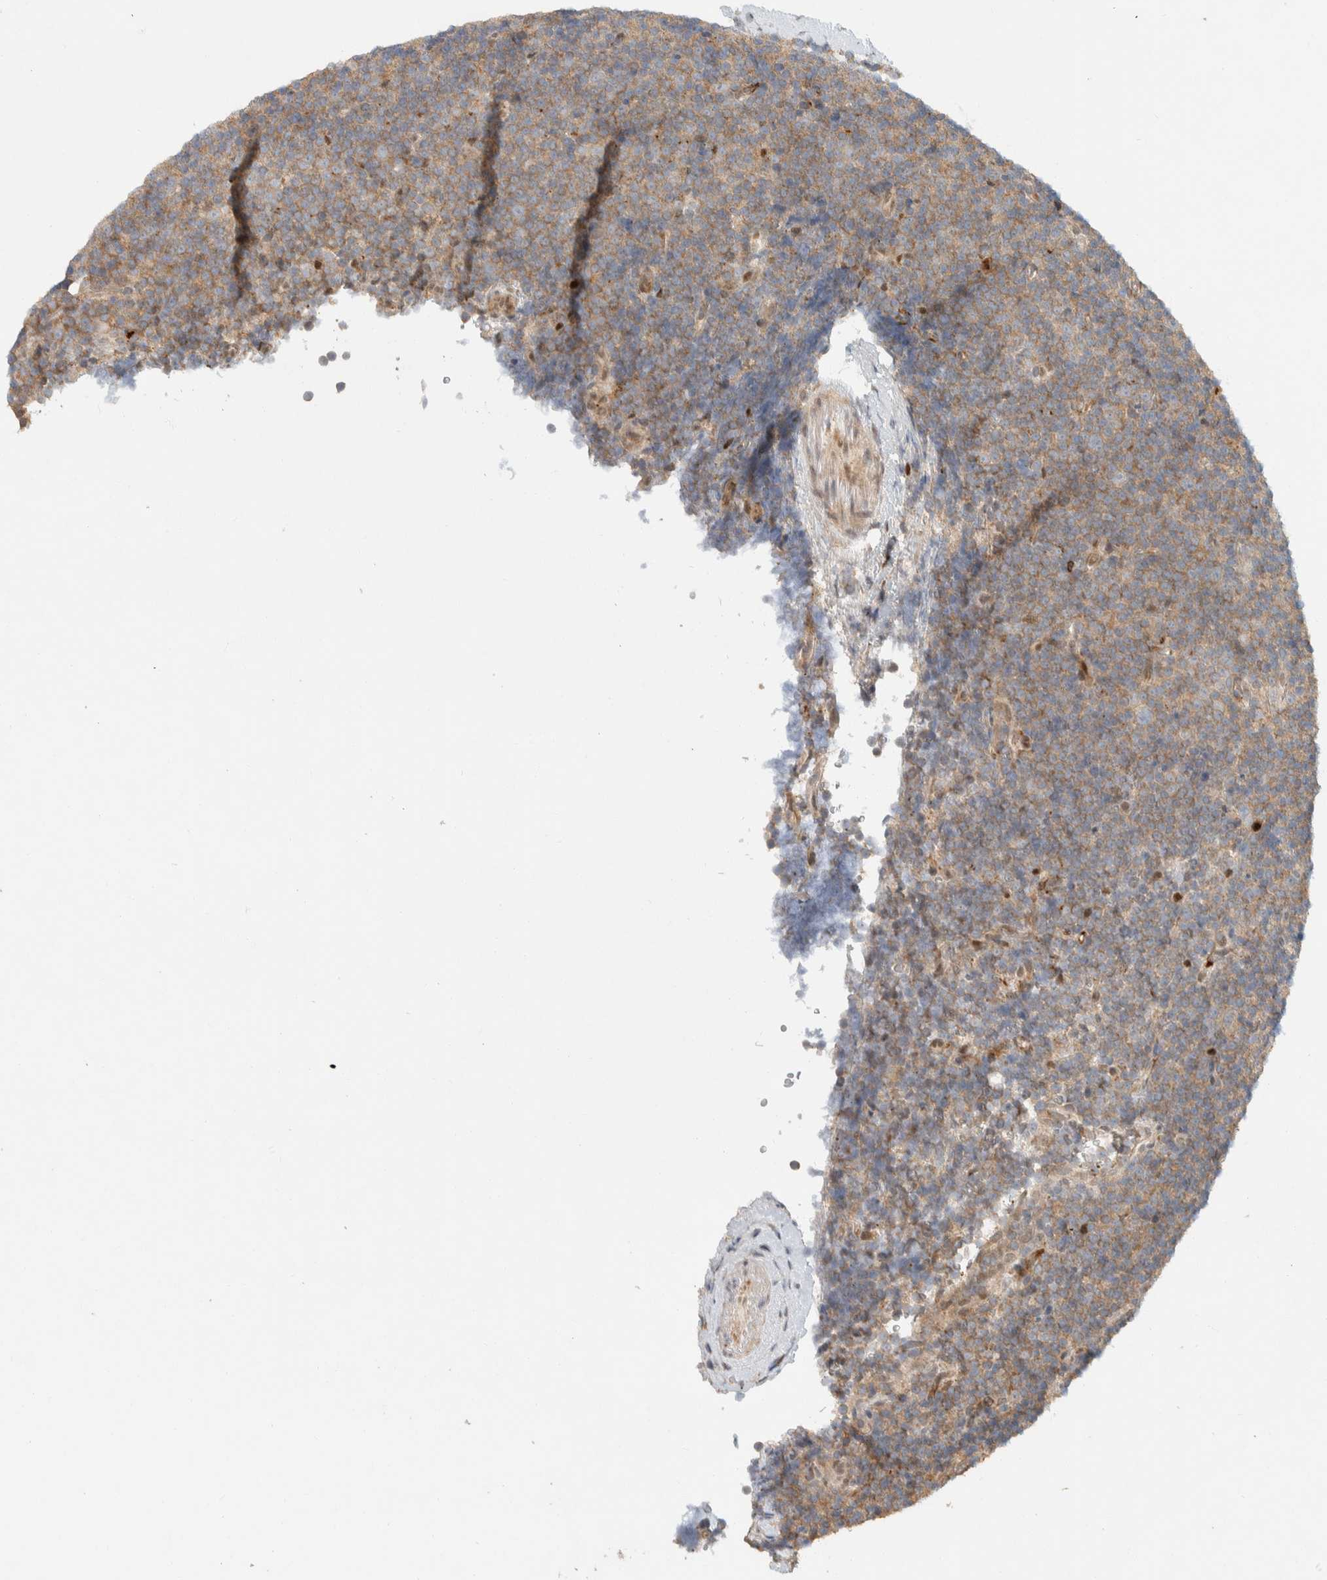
{"staining": {"intensity": "weak", "quantity": ">75%", "location": "cytoplasmic/membranous"}, "tissue": "lymphoma", "cell_type": "Tumor cells", "image_type": "cancer", "snomed": [{"axis": "morphology", "description": "Malignant lymphoma, non-Hodgkin's type, Low grade"}, {"axis": "topography", "description": "Lymph node"}], "caption": "Tumor cells display low levels of weak cytoplasmic/membranous staining in approximately >75% of cells in human low-grade malignant lymphoma, non-Hodgkin's type.", "gene": "KIF9", "patient": {"sex": "female", "age": 67}}